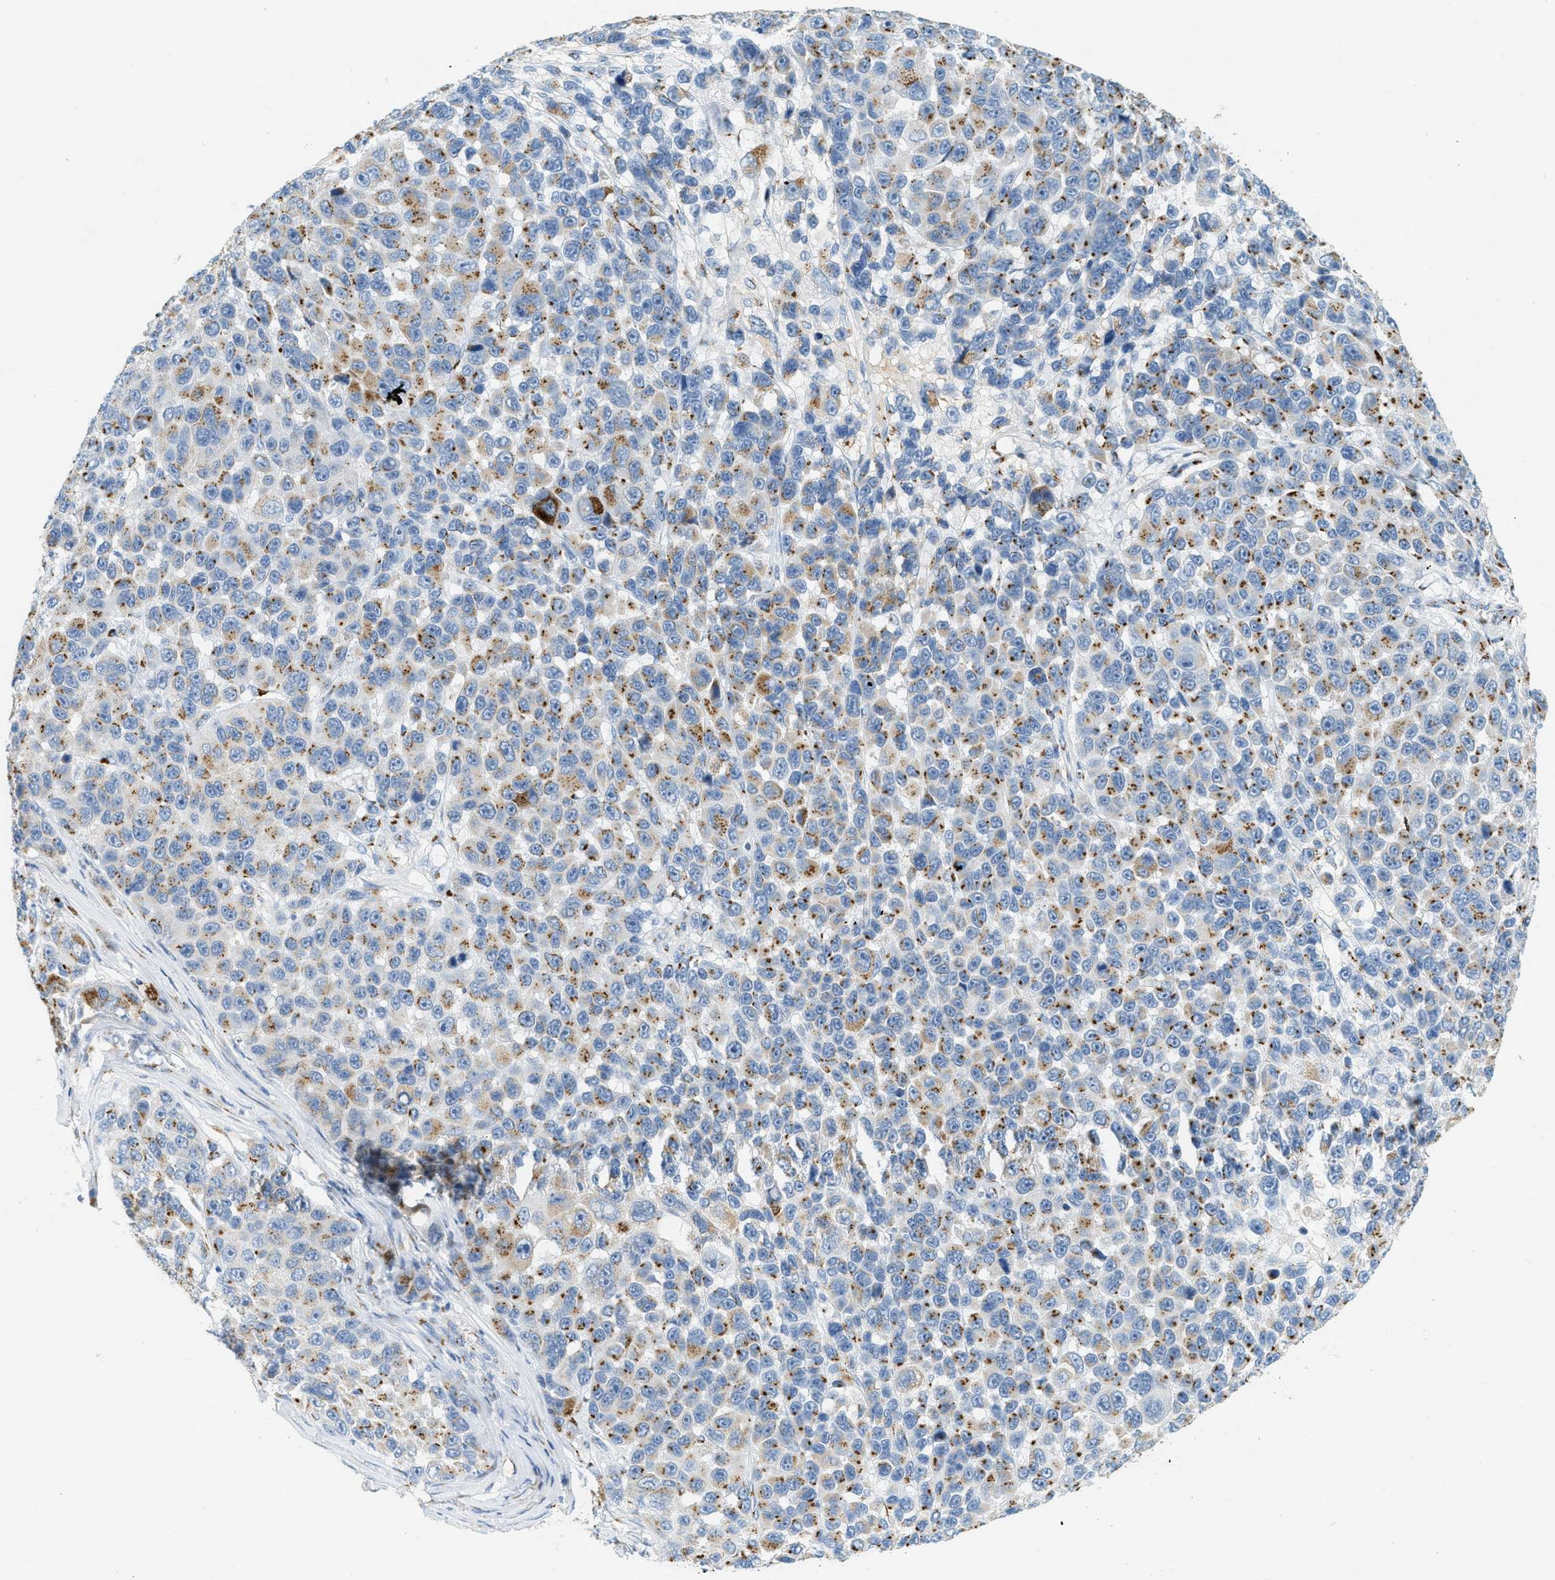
{"staining": {"intensity": "moderate", "quantity": ">75%", "location": "cytoplasmic/membranous"}, "tissue": "melanoma", "cell_type": "Tumor cells", "image_type": "cancer", "snomed": [{"axis": "morphology", "description": "Malignant melanoma, NOS"}, {"axis": "topography", "description": "Skin"}], "caption": "High-magnification brightfield microscopy of malignant melanoma stained with DAB (brown) and counterstained with hematoxylin (blue). tumor cells exhibit moderate cytoplasmic/membranous positivity is present in about>75% of cells.", "gene": "ENTPD4", "patient": {"sex": "male", "age": 53}}